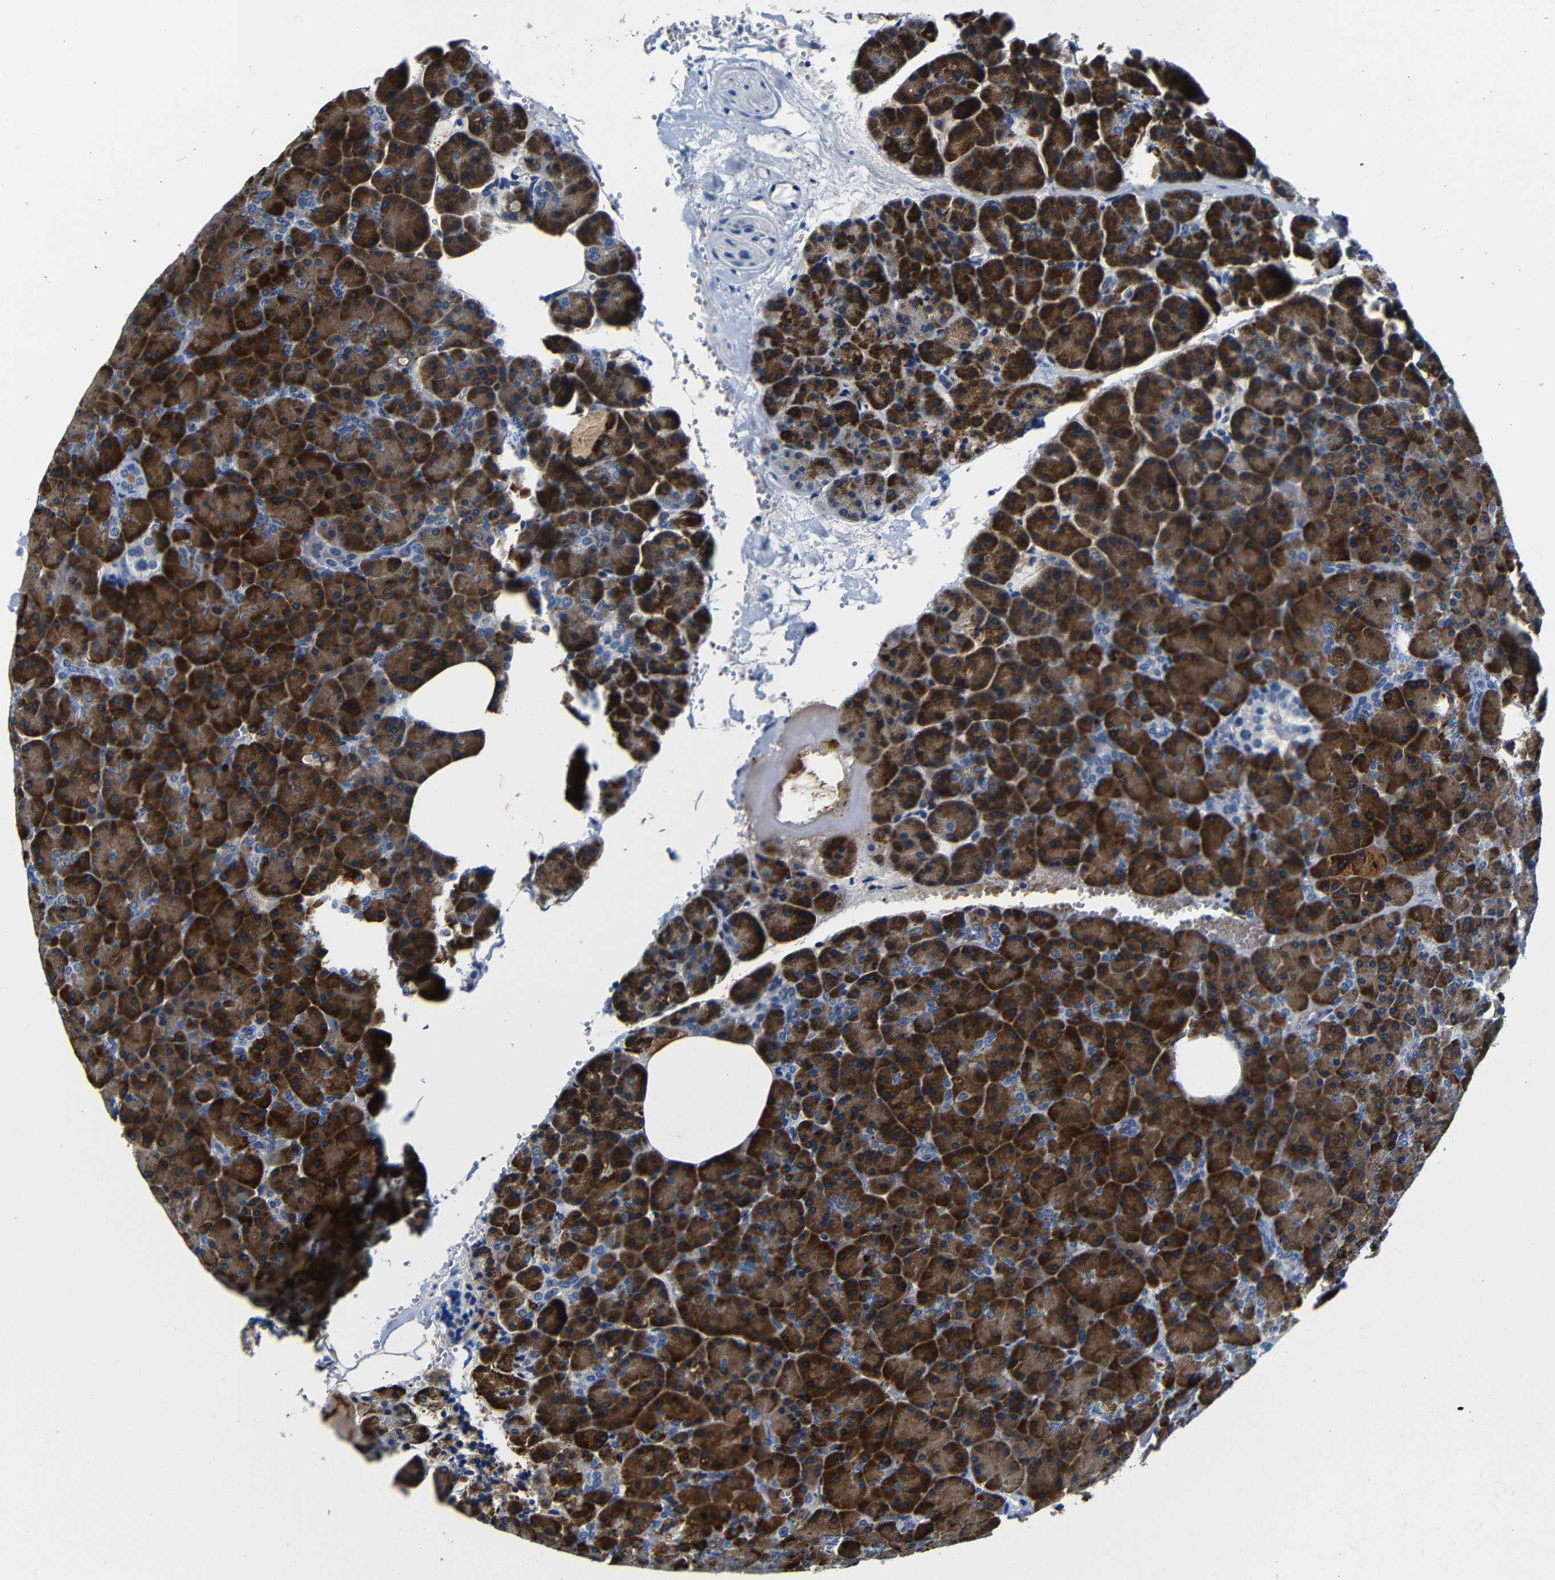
{"staining": {"intensity": "strong", "quantity": ">75%", "location": "cytoplasmic/membranous"}, "tissue": "pancreas", "cell_type": "Exocrine glandular cells", "image_type": "normal", "snomed": [{"axis": "morphology", "description": "Normal tissue, NOS"}, {"axis": "topography", "description": "Pancreas"}], "caption": "The histopathology image reveals immunohistochemical staining of benign pancreas. There is strong cytoplasmic/membranous positivity is appreciated in approximately >75% of exocrine glandular cells.", "gene": "TNFAIP1", "patient": {"sex": "female", "age": 35}}